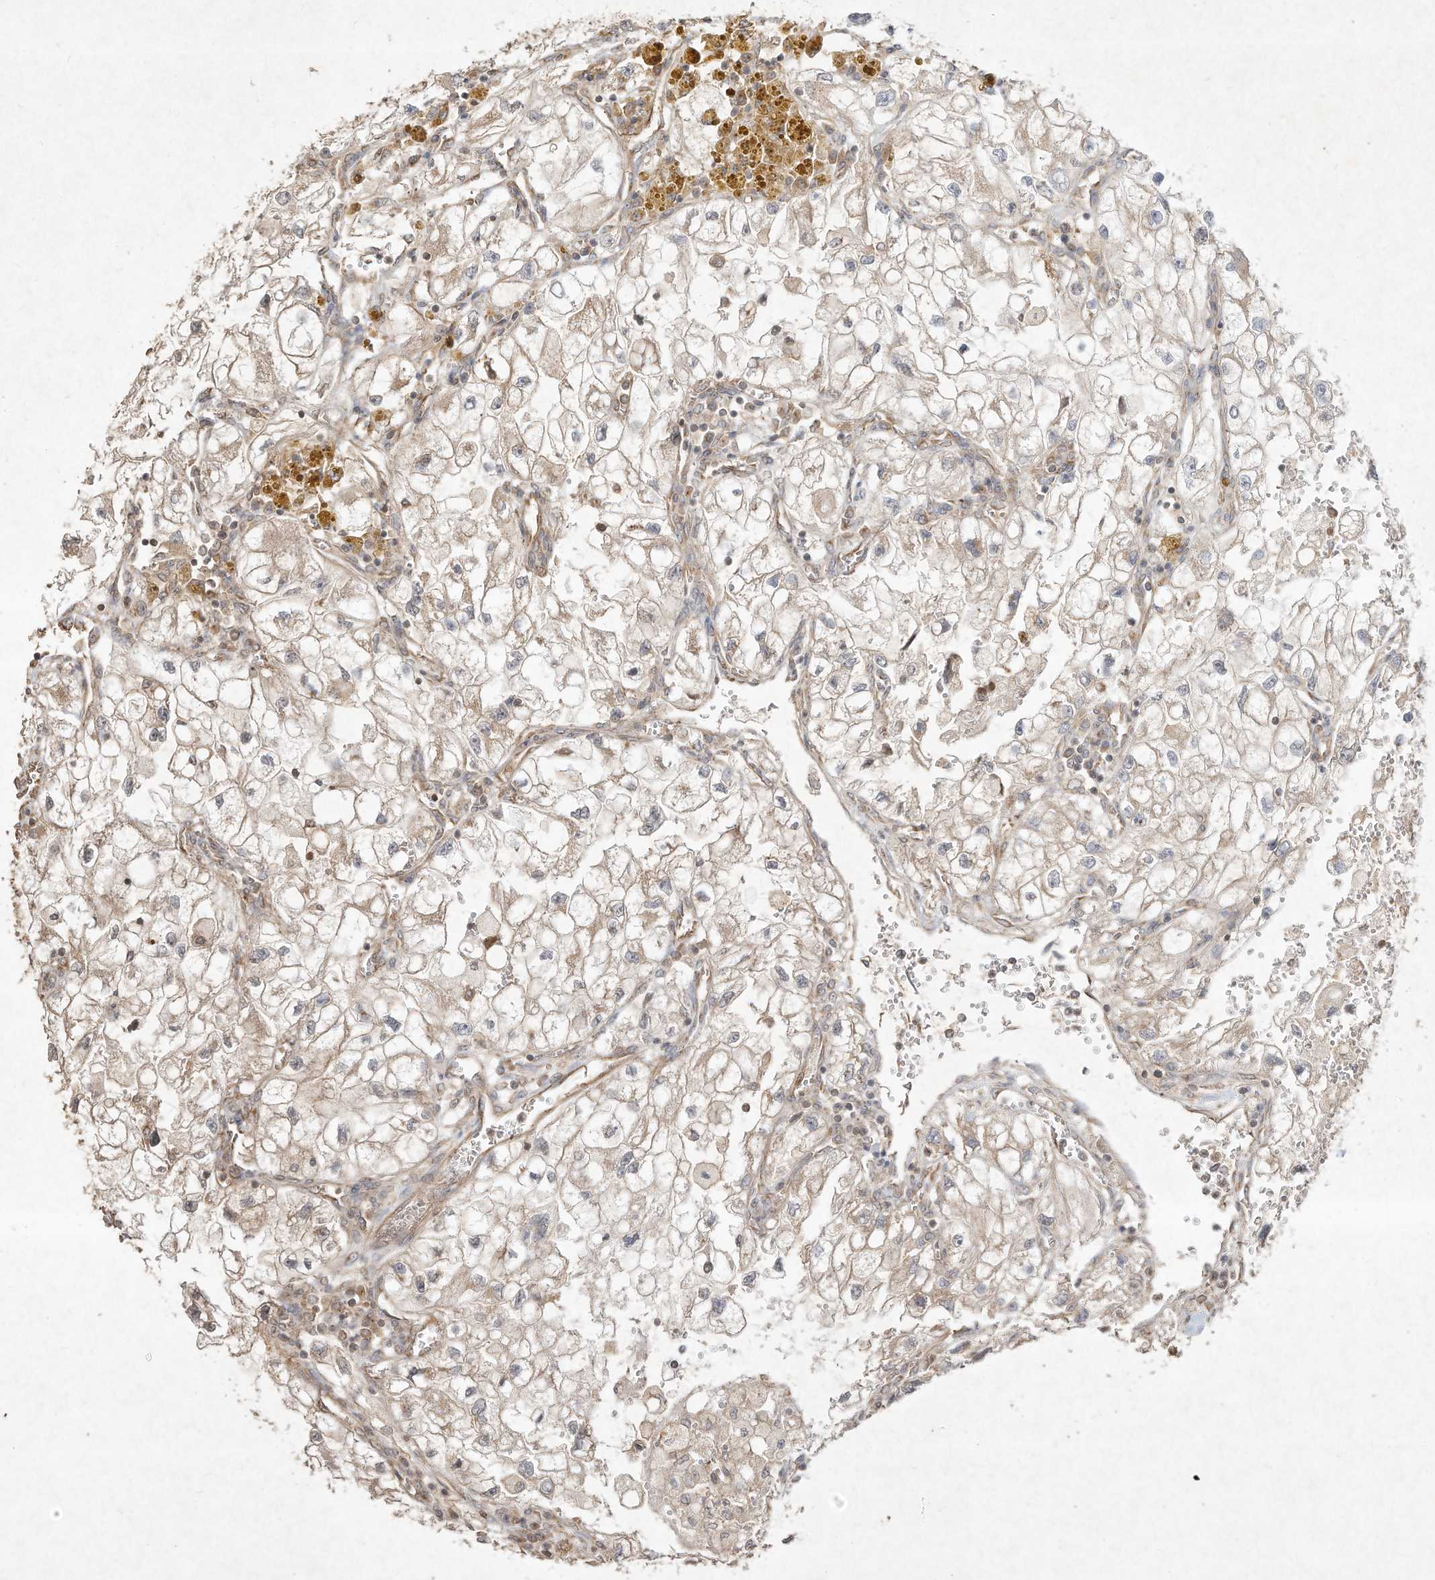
{"staining": {"intensity": "weak", "quantity": "<25%", "location": "cytoplasmic/membranous"}, "tissue": "renal cancer", "cell_type": "Tumor cells", "image_type": "cancer", "snomed": [{"axis": "morphology", "description": "Adenocarcinoma, NOS"}, {"axis": "topography", "description": "Kidney"}], "caption": "DAB (3,3'-diaminobenzidine) immunohistochemical staining of renal adenocarcinoma shows no significant positivity in tumor cells.", "gene": "DYNC1I2", "patient": {"sex": "female", "age": 70}}